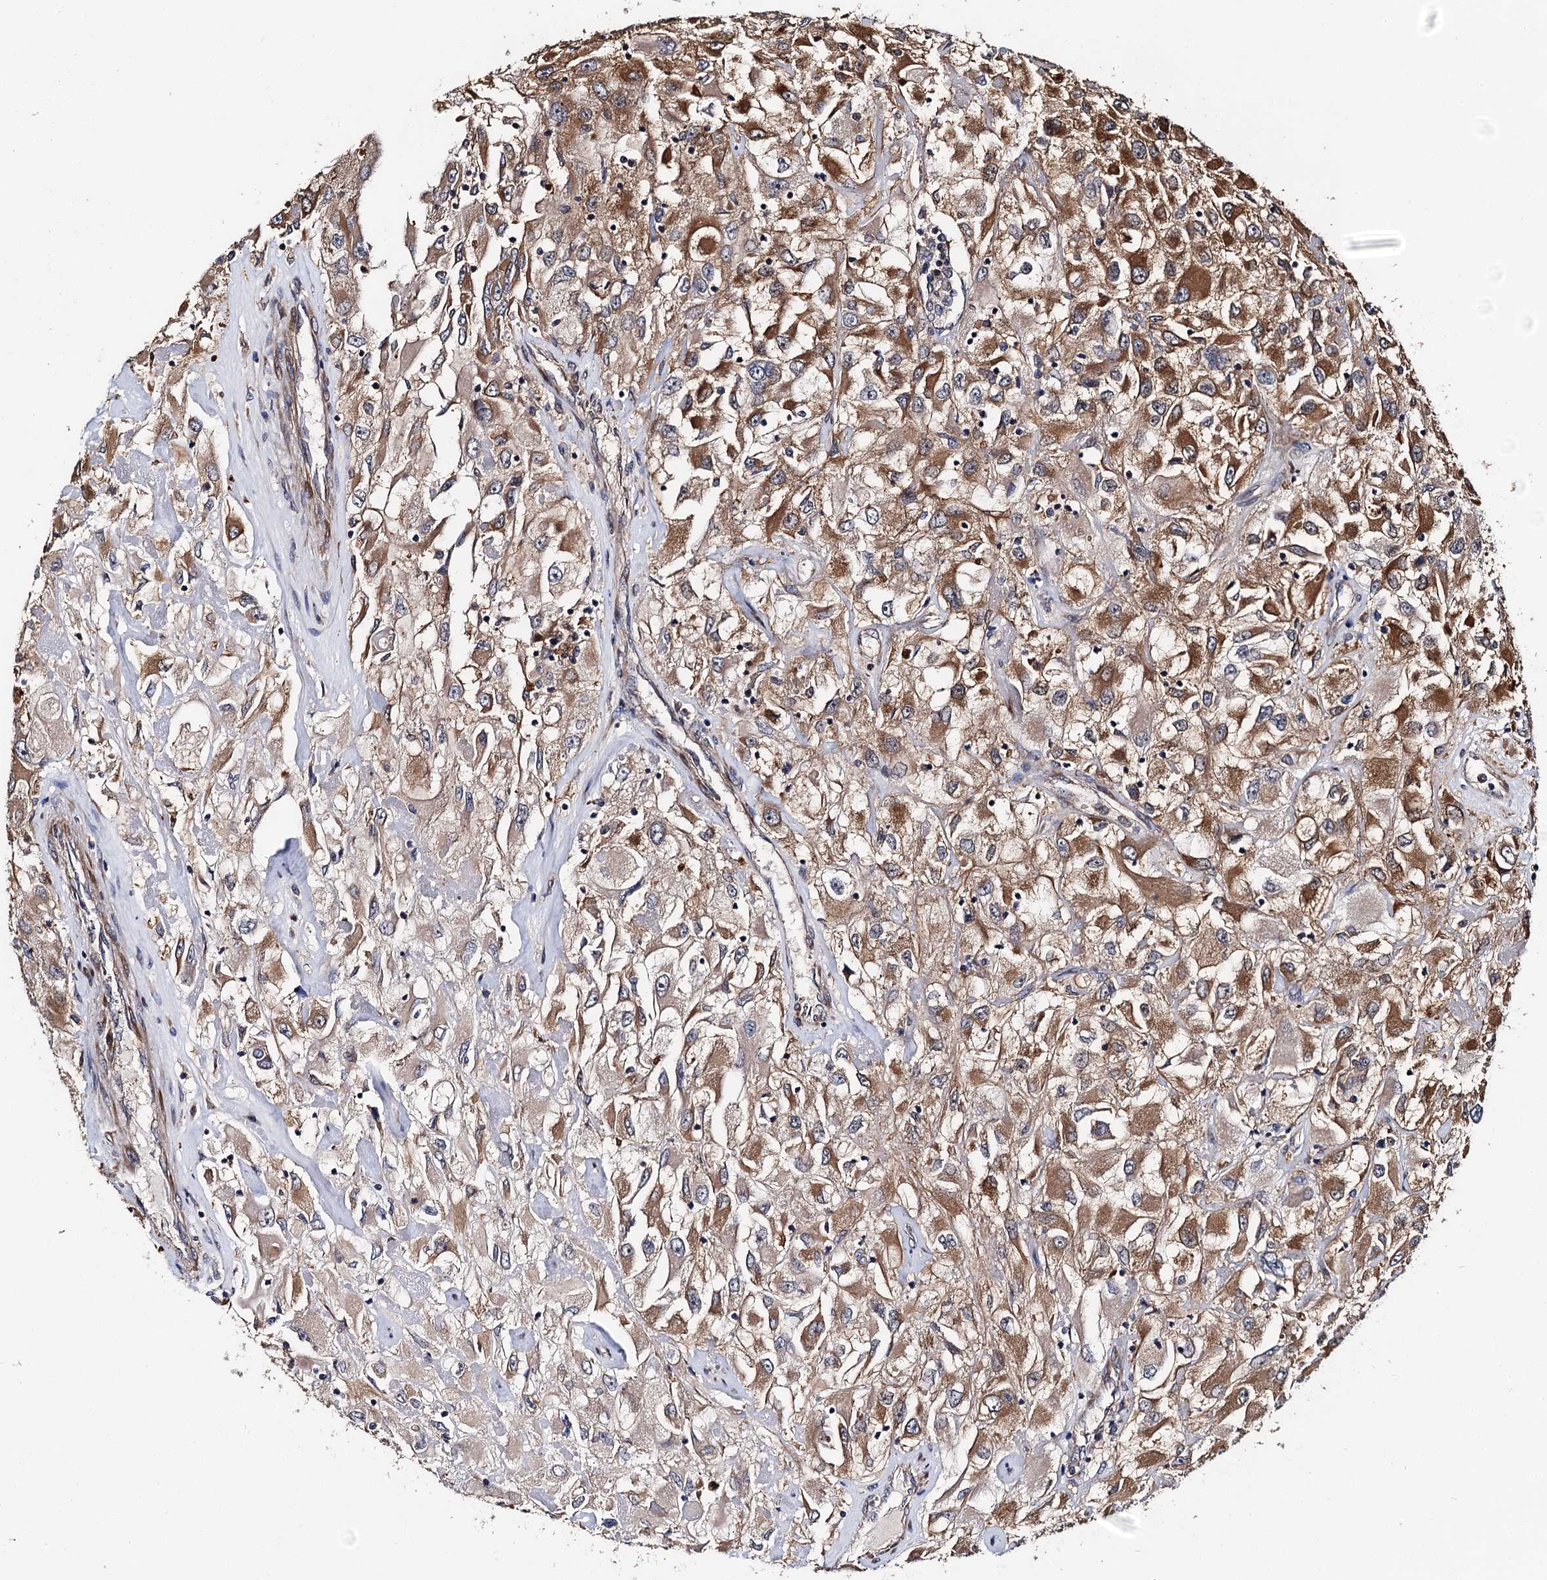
{"staining": {"intensity": "moderate", "quantity": ">75%", "location": "cytoplasmic/membranous"}, "tissue": "renal cancer", "cell_type": "Tumor cells", "image_type": "cancer", "snomed": [{"axis": "morphology", "description": "Adenocarcinoma, NOS"}, {"axis": "topography", "description": "Kidney"}], "caption": "Immunohistochemical staining of renal cancer (adenocarcinoma) shows moderate cytoplasmic/membranous protein staining in about >75% of tumor cells.", "gene": "MIER2", "patient": {"sex": "female", "age": 52}}